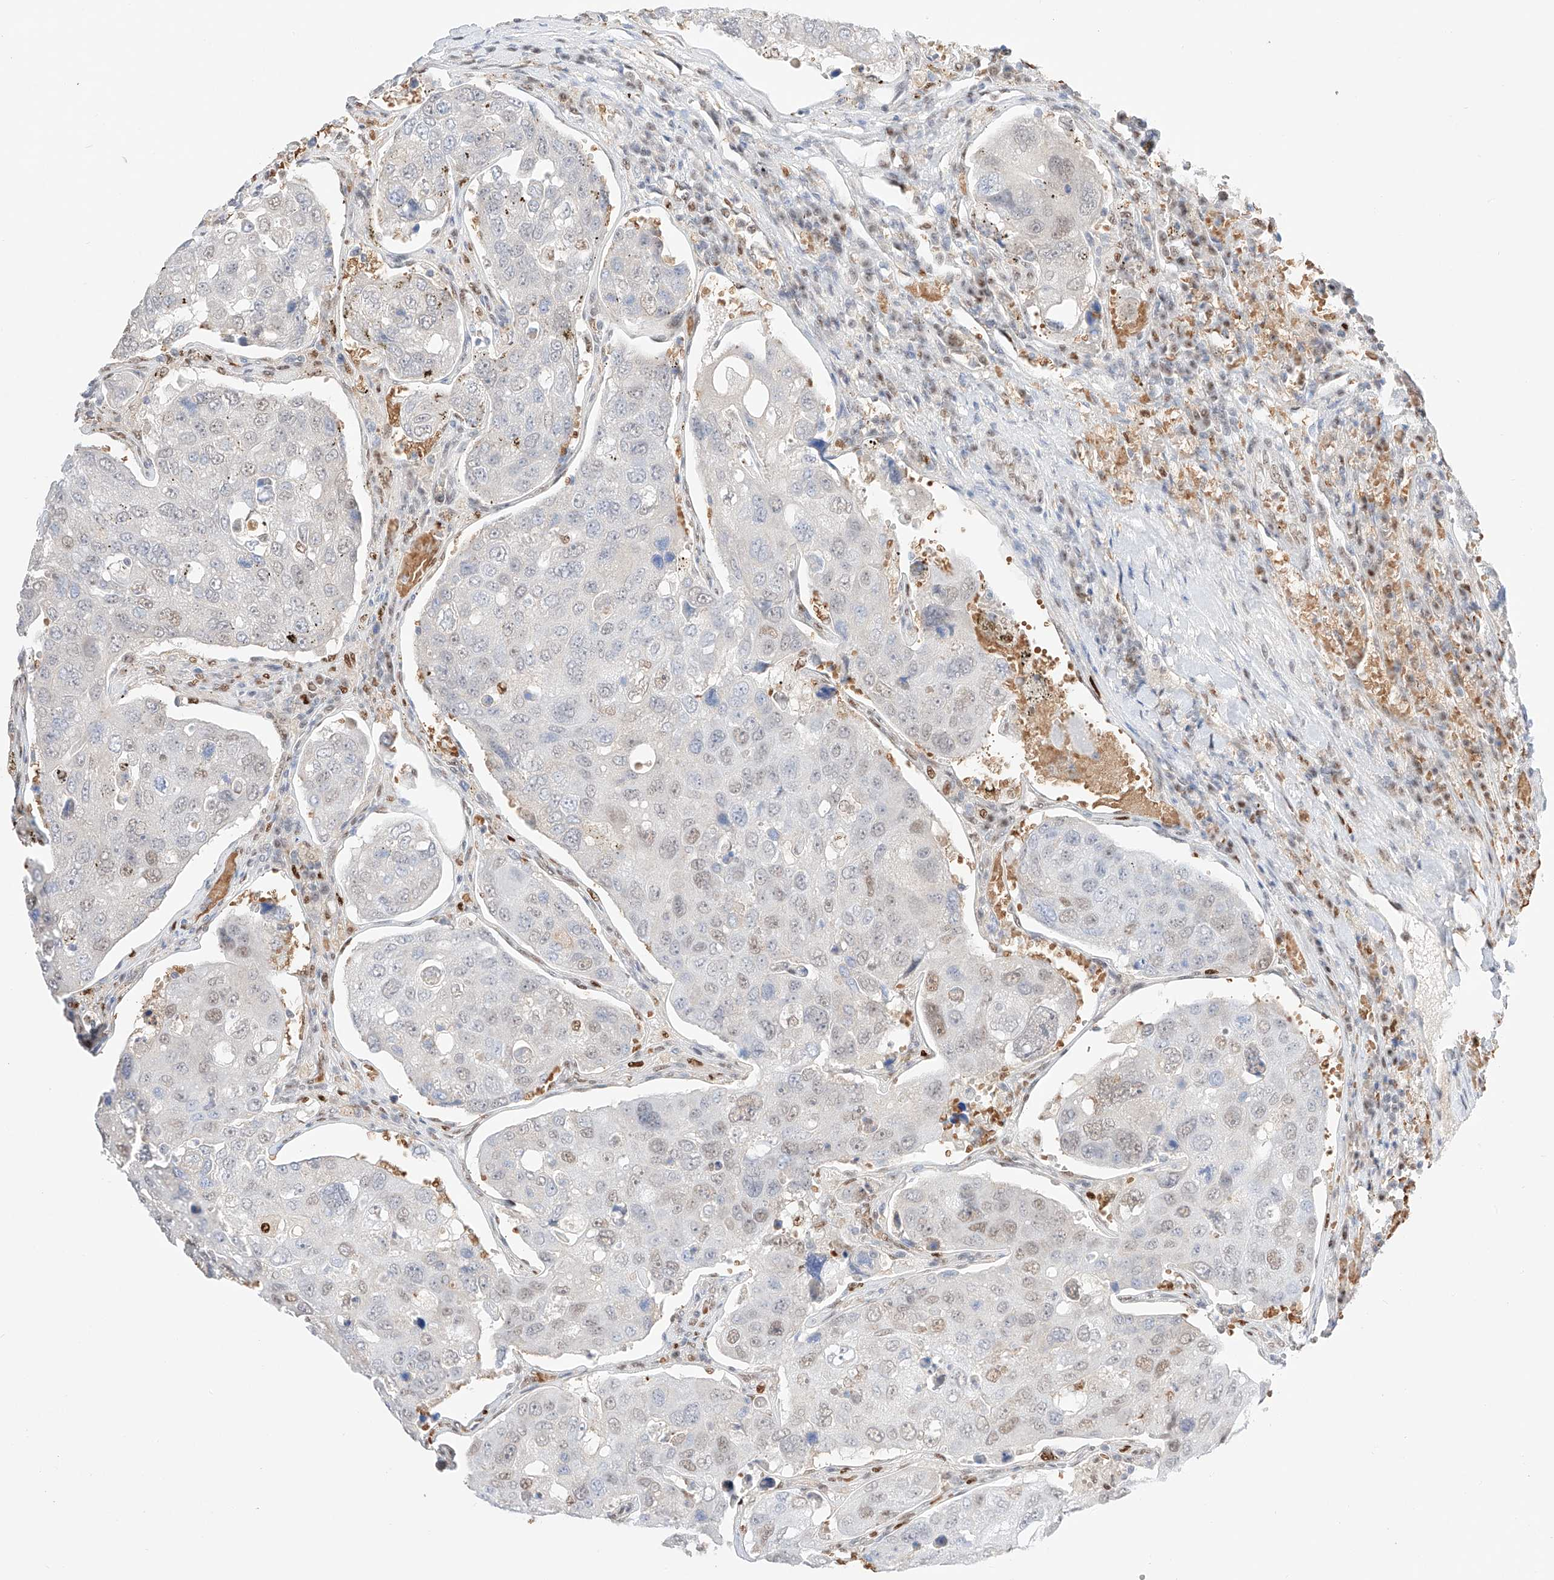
{"staining": {"intensity": "moderate", "quantity": "<25%", "location": "nuclear"}, "tissue": "urothelial cancer", "cell_type": "Tumor cells", "image_type": "cancer", "snomed": [{"axis": "morphology", "description": "Urothelial carcinoma, High grade"}, {"axis": "topography", "description": "Lymph node"}, {"axis": "topography", "description": "Urinary bladder"}], "caption": "This is an image of immunohistochemistry staining of urothelial cancer, which shows moderate positivity in the nuclear of tumor cells.", "gene": "APIP", "patient": {"sex": "male", "age": 51}}